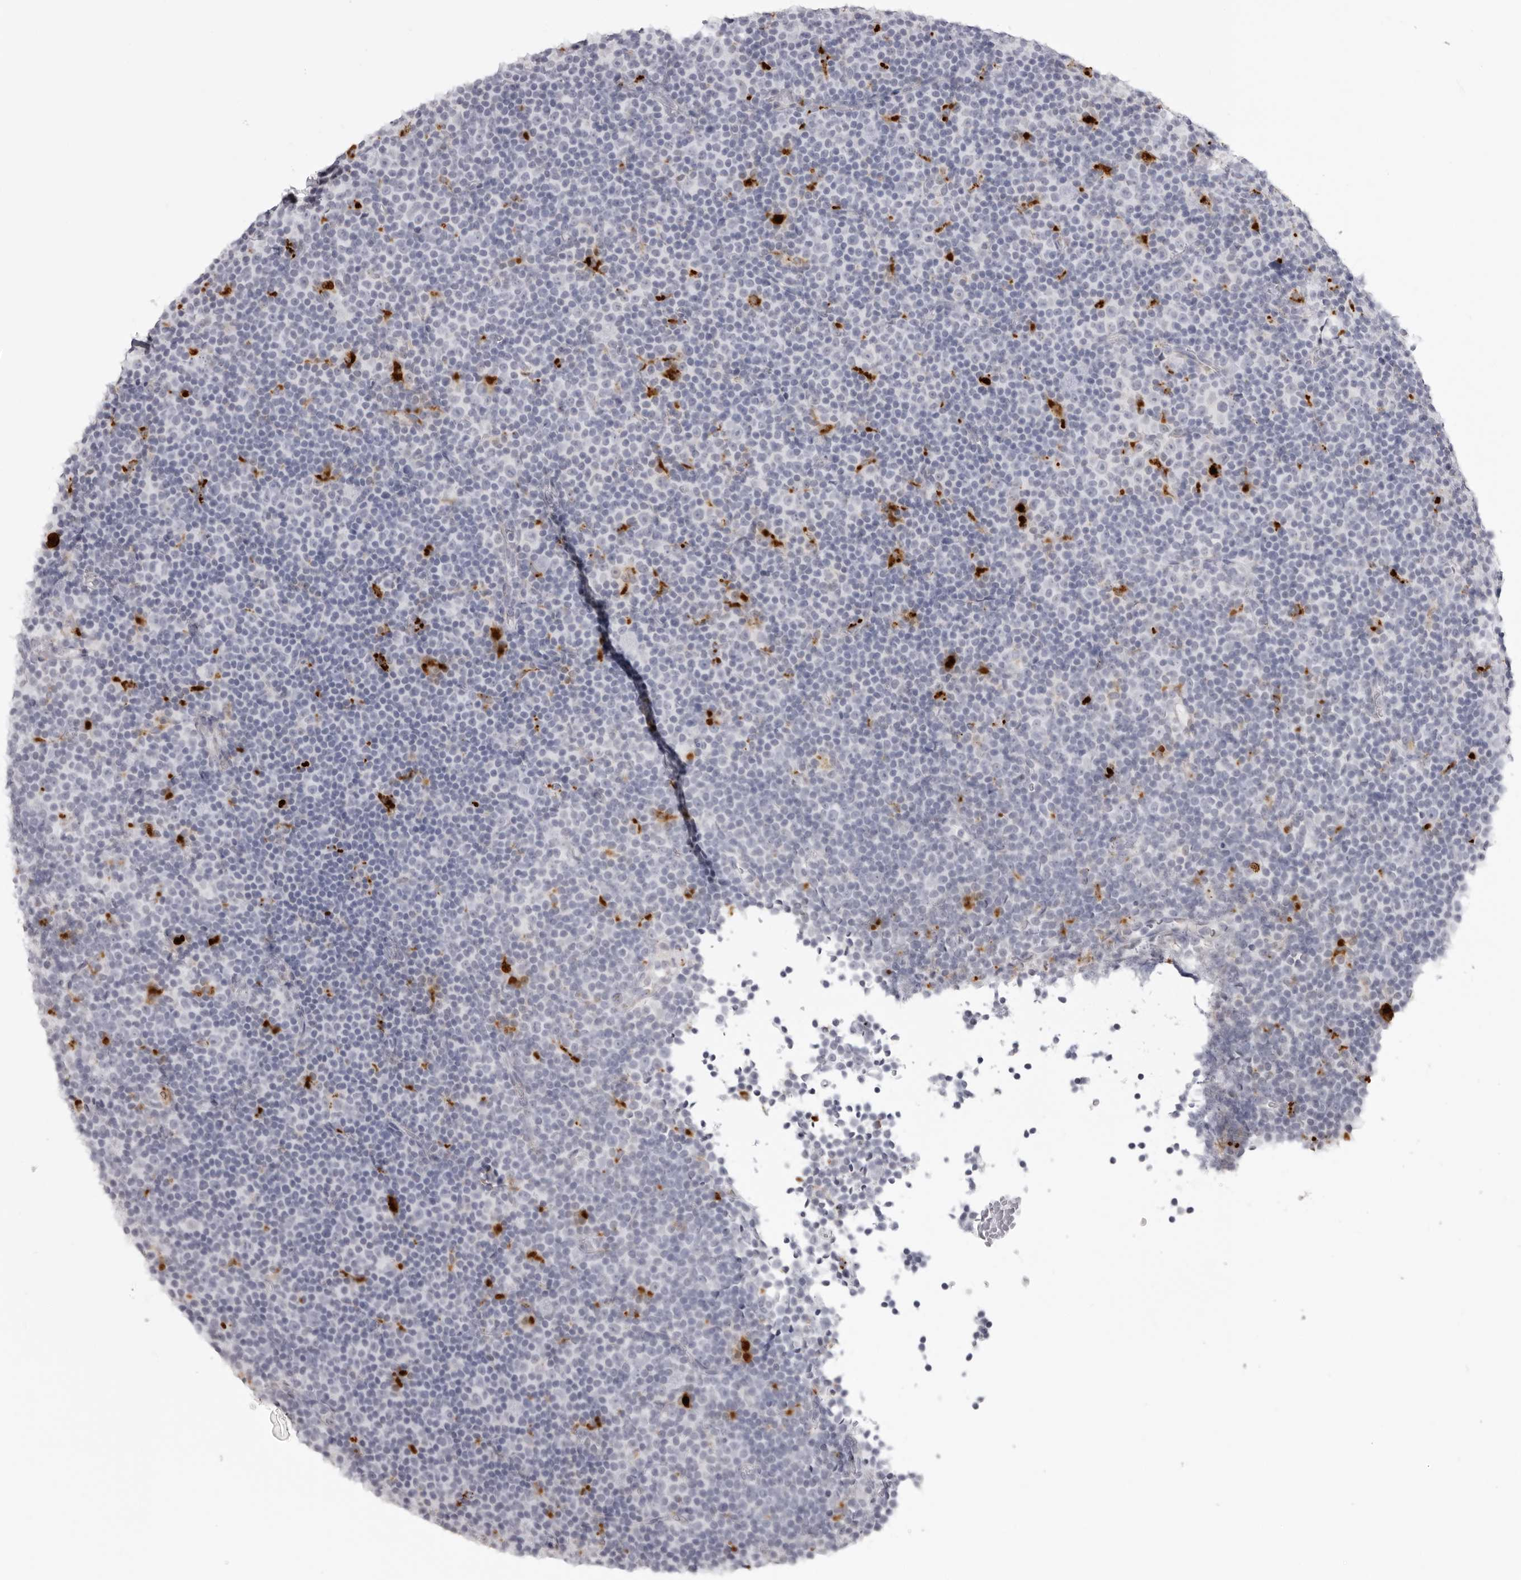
{"staining": {"intensity": "negative", "quantity": "none", "location": "none"}, "tissue": "lymphoma", "cell_type": "Tumor cells", "image_type": "cancer", "snomed": [{"axis": "morphology", "description": "Malignant lymphoma, non-Hodgkin's type, Low grade"}, {"axis": "topography", "description": "Lymph node"}], "caption": "Tumor cells are negative for brown protein staining in low-grade malignant lymphoma, non-Hodgkin's type.", "gene": "IL25", "patient": {"sex": "female", "age": 67}}